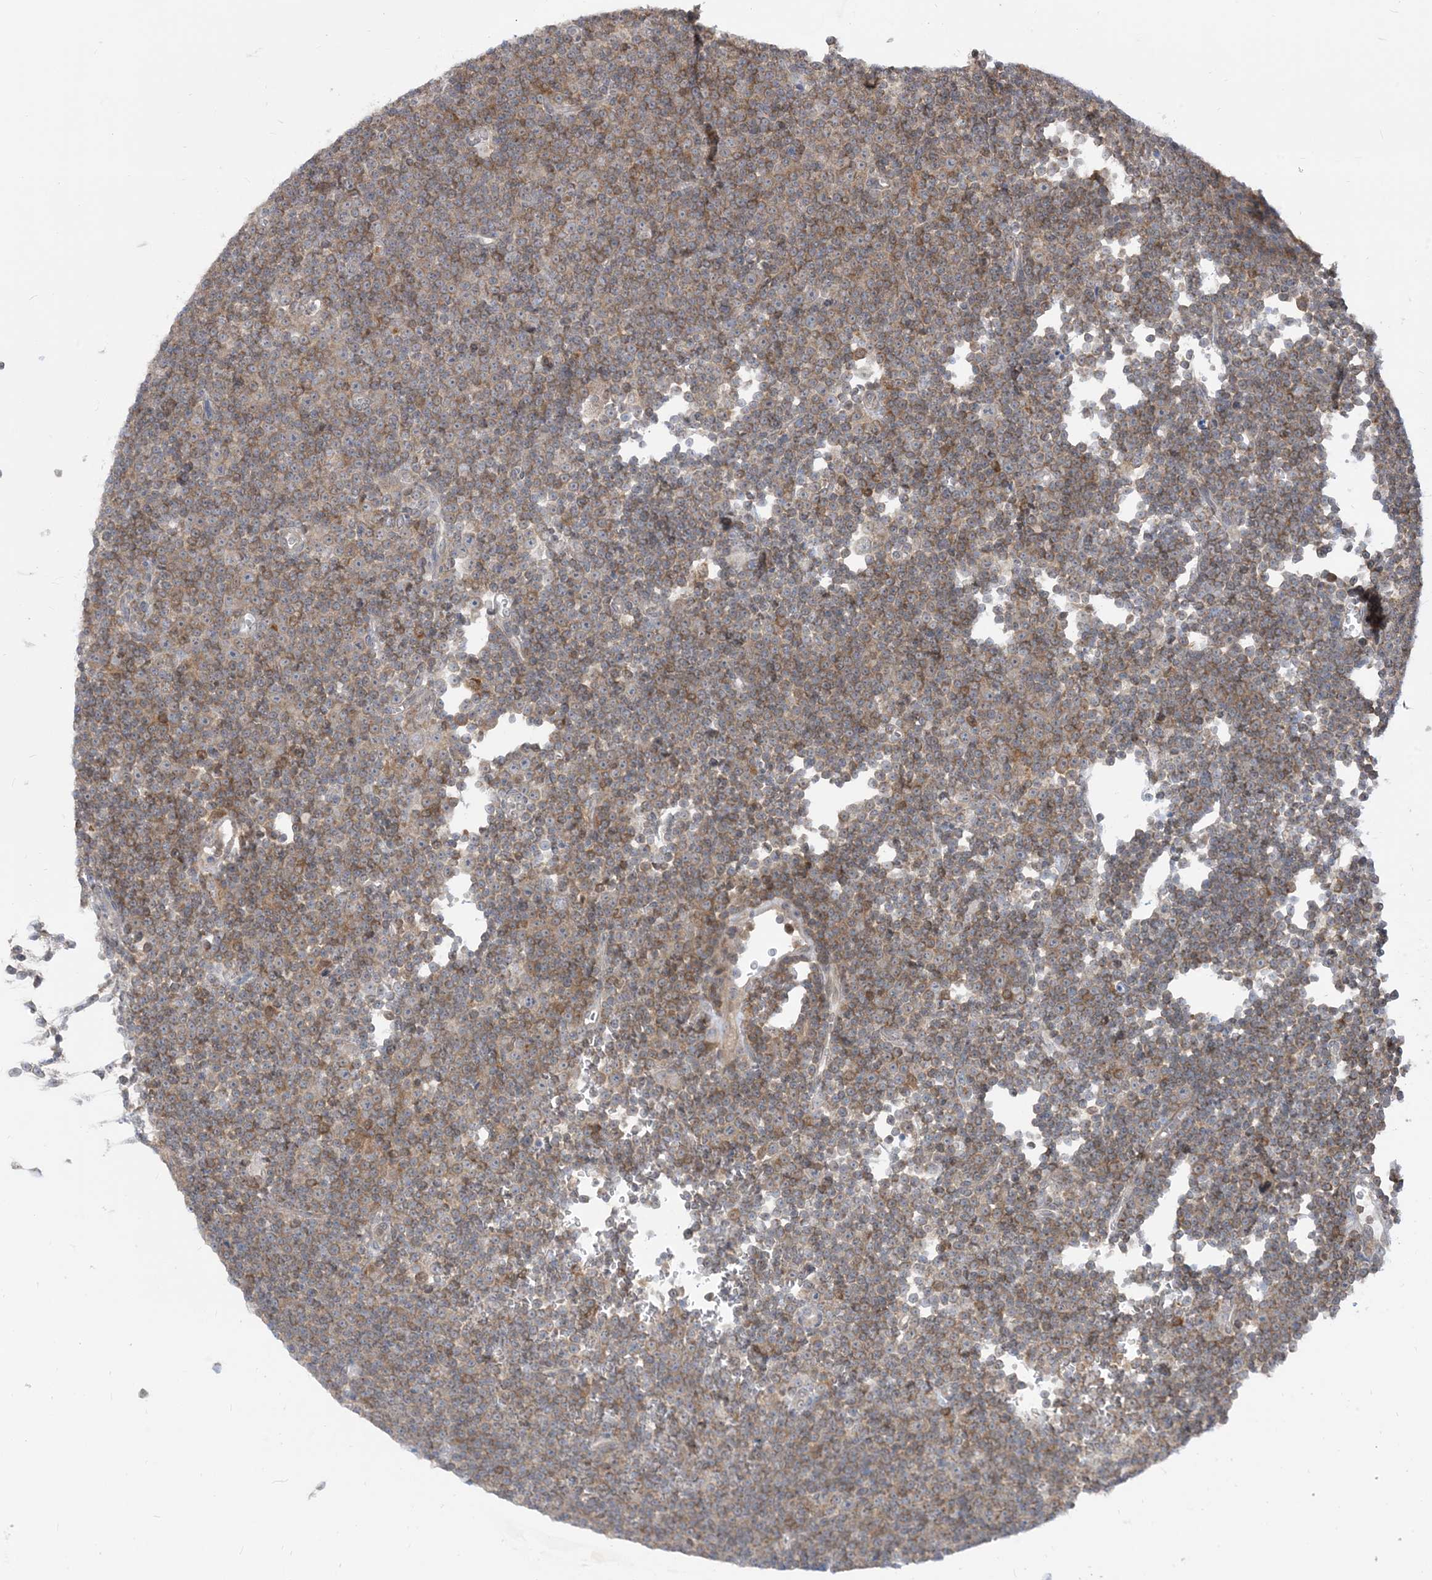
{"staining": {"intensity": "weak", "quantity": "25%-75%", "location": "cytoplasmic/membranous"}, "tissue": "lymphoma", "cell_type": "Tumor cells", "image_type": "cancer", "snomed": [{"axis": "morphology", "description": "Malignant lymphoma, non-Hodgkin's type, Low grade"}, {"axis": "topography", "description": "Lymph node"}], "caption": "Immunohistochemical staining of human low-grade malignant lymphoma, non-Hodgkin's type reveals low levels of weak cytoplasmic/membranous expression in about 25%-75% of tumor cells.", "gene": "CASP4", "patient": {"sex": "female", "age": 67}}